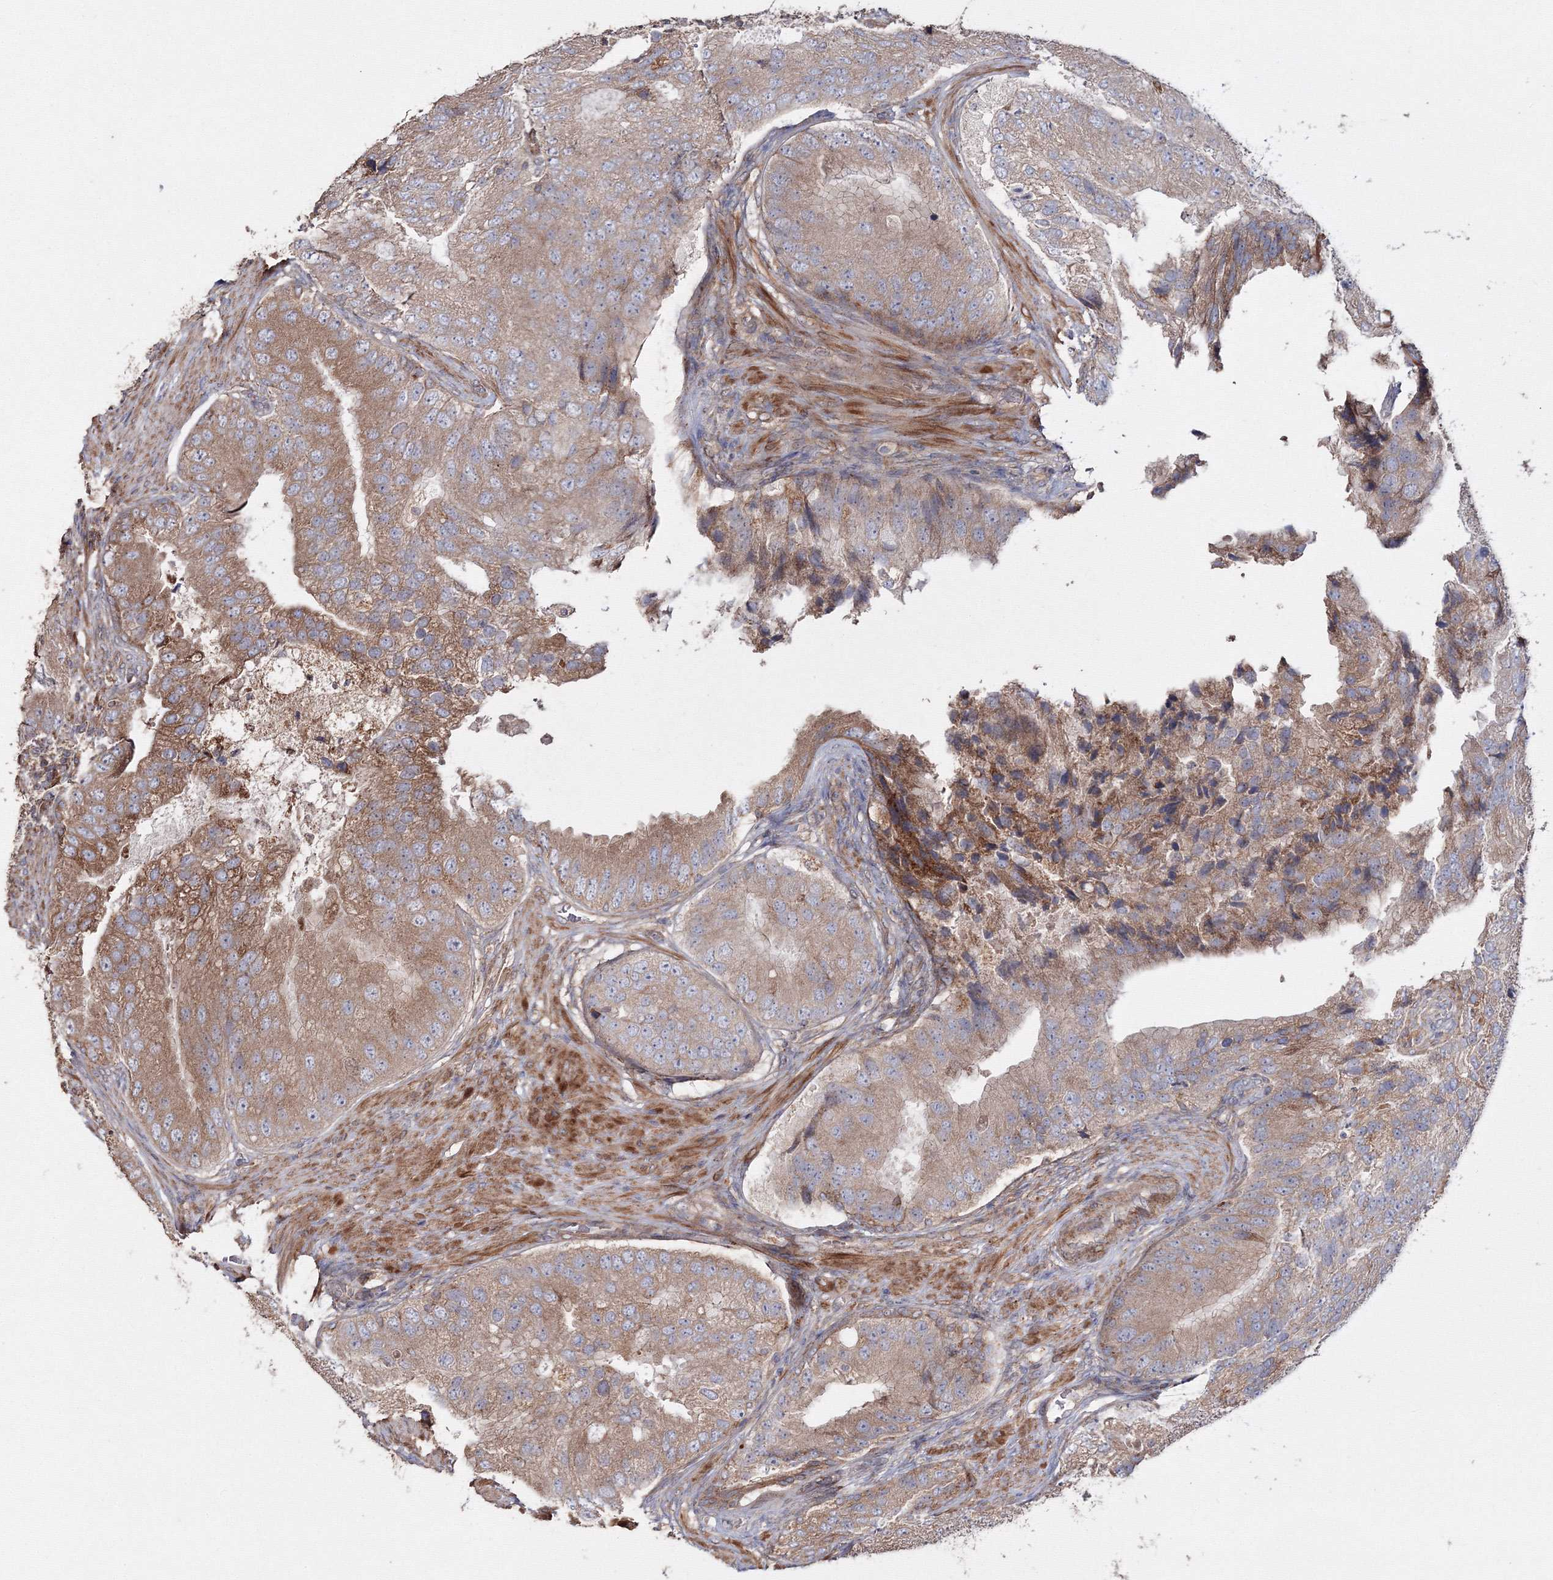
{"staining": {"intensity": "moderate", "quantity": ">75%", "location": "cytoplasmic/membranous"}, "tissue": "prostate cancer", "cell_type": "Tumor cells", "image_type": "cancer", "snomed": [{"axis": "morphology", "description": "Adenocarcinoma, High grade"}, {"axis": "topography", "description": "Prostate"}], "caption": "A micrograph showing moderate cytoplasmic/membranous staining in approximately >75% of tumor cells in prostate cancer, as visualized by brown immunohistochemical staining.", "gene": "DDO", "patient": {"sex": "male", "age": 70}}